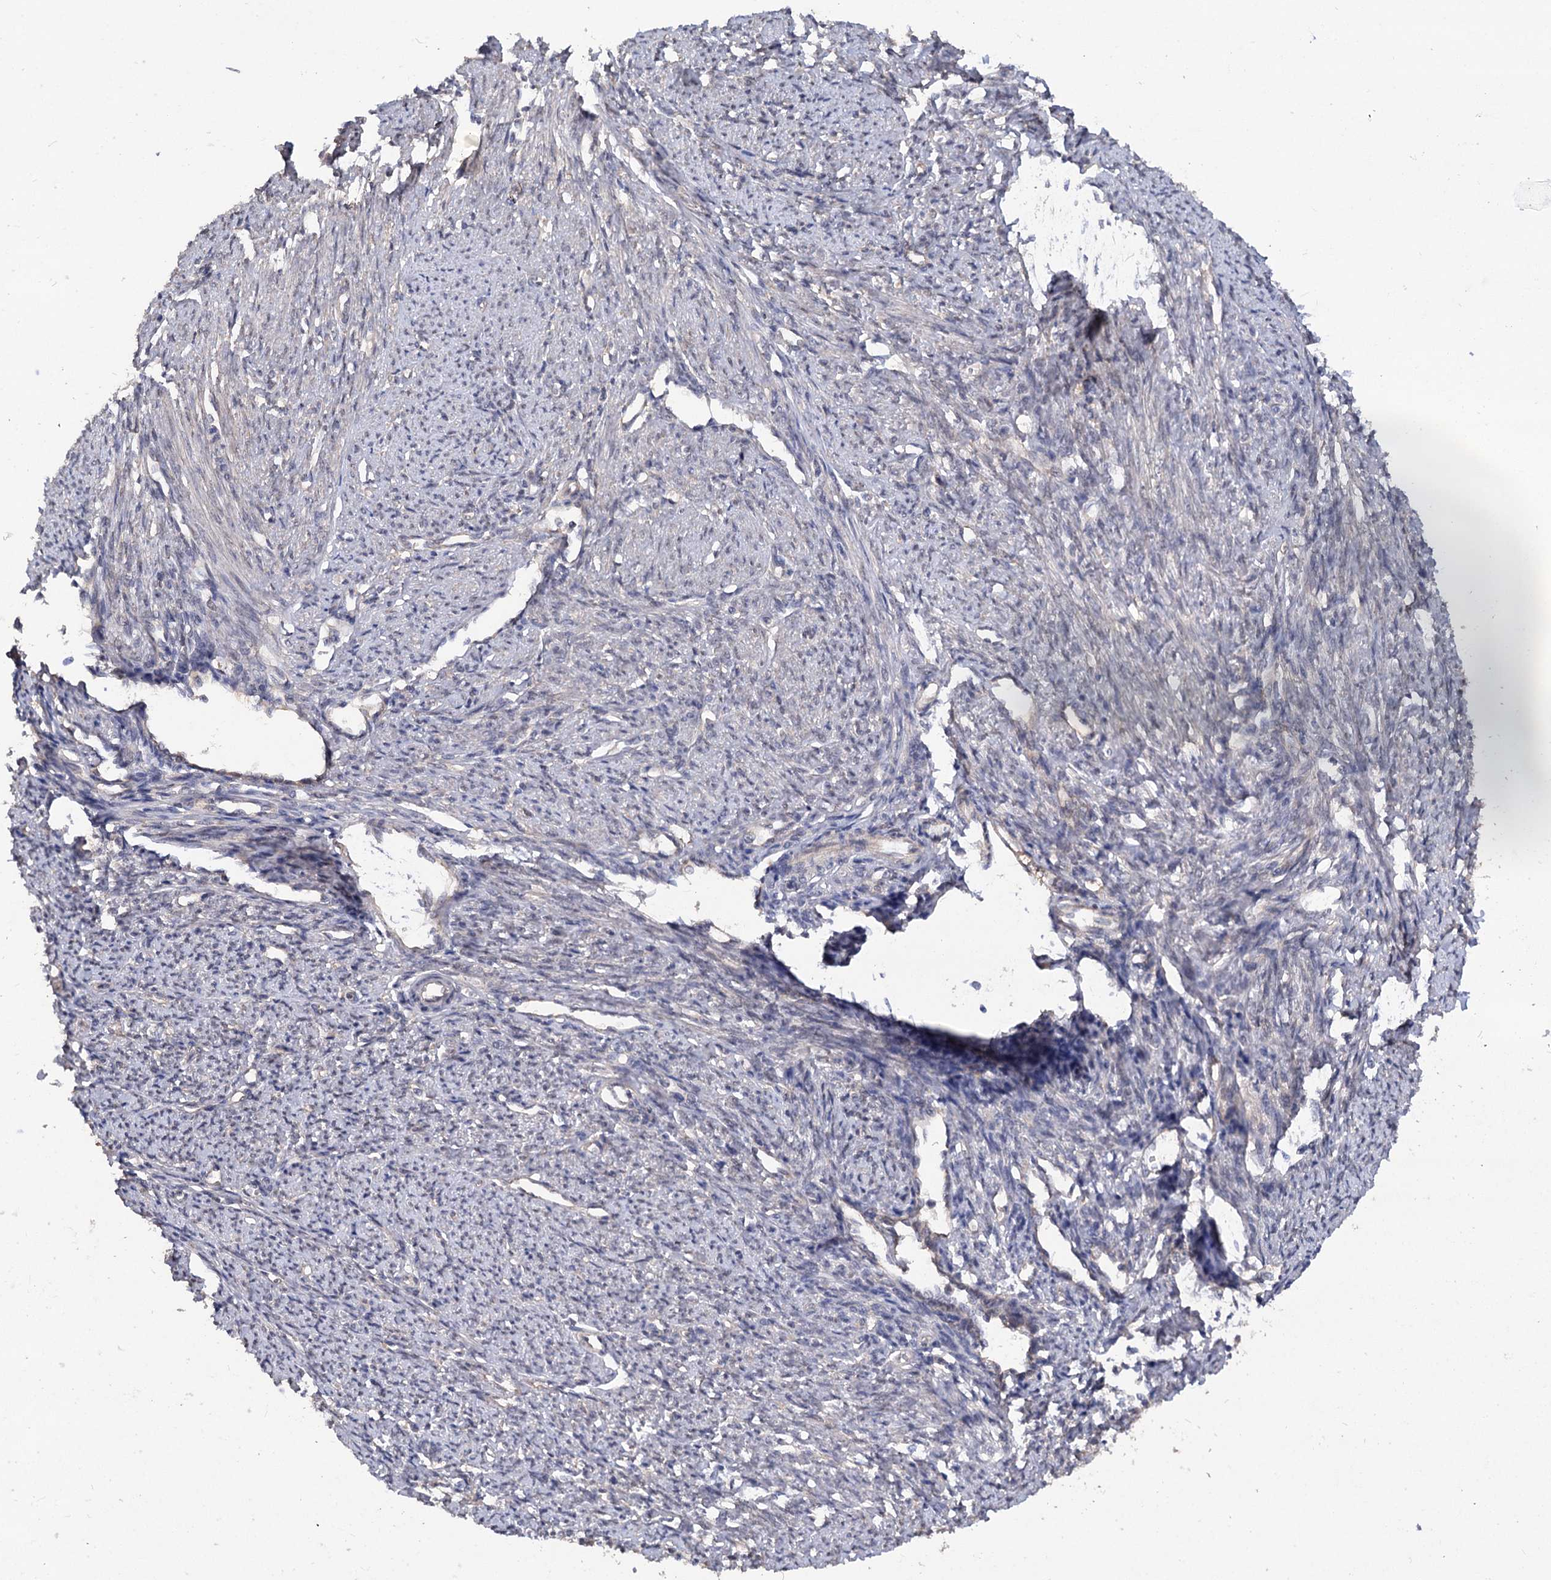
{"staining": {"intensity": "negative", "quantity": "none", "location": "none"}, "tissue": "smooth muscle", "cell_type": "Smooth muscle cells", "image_type": "normal", "snomed": [{"axis": "morphology", "description": "Normal tissue, NOS"}, {"axis": "topography", "description": "Smooth muscle"}, {"axis": "topography", "description": "Uterus"}], "caption": "The micrograph exhibits no significant expression in smooth muscle cells of smooth muscle.", "gene": "NUDCD2", "patient": {"sex": "female", "age": 59}}